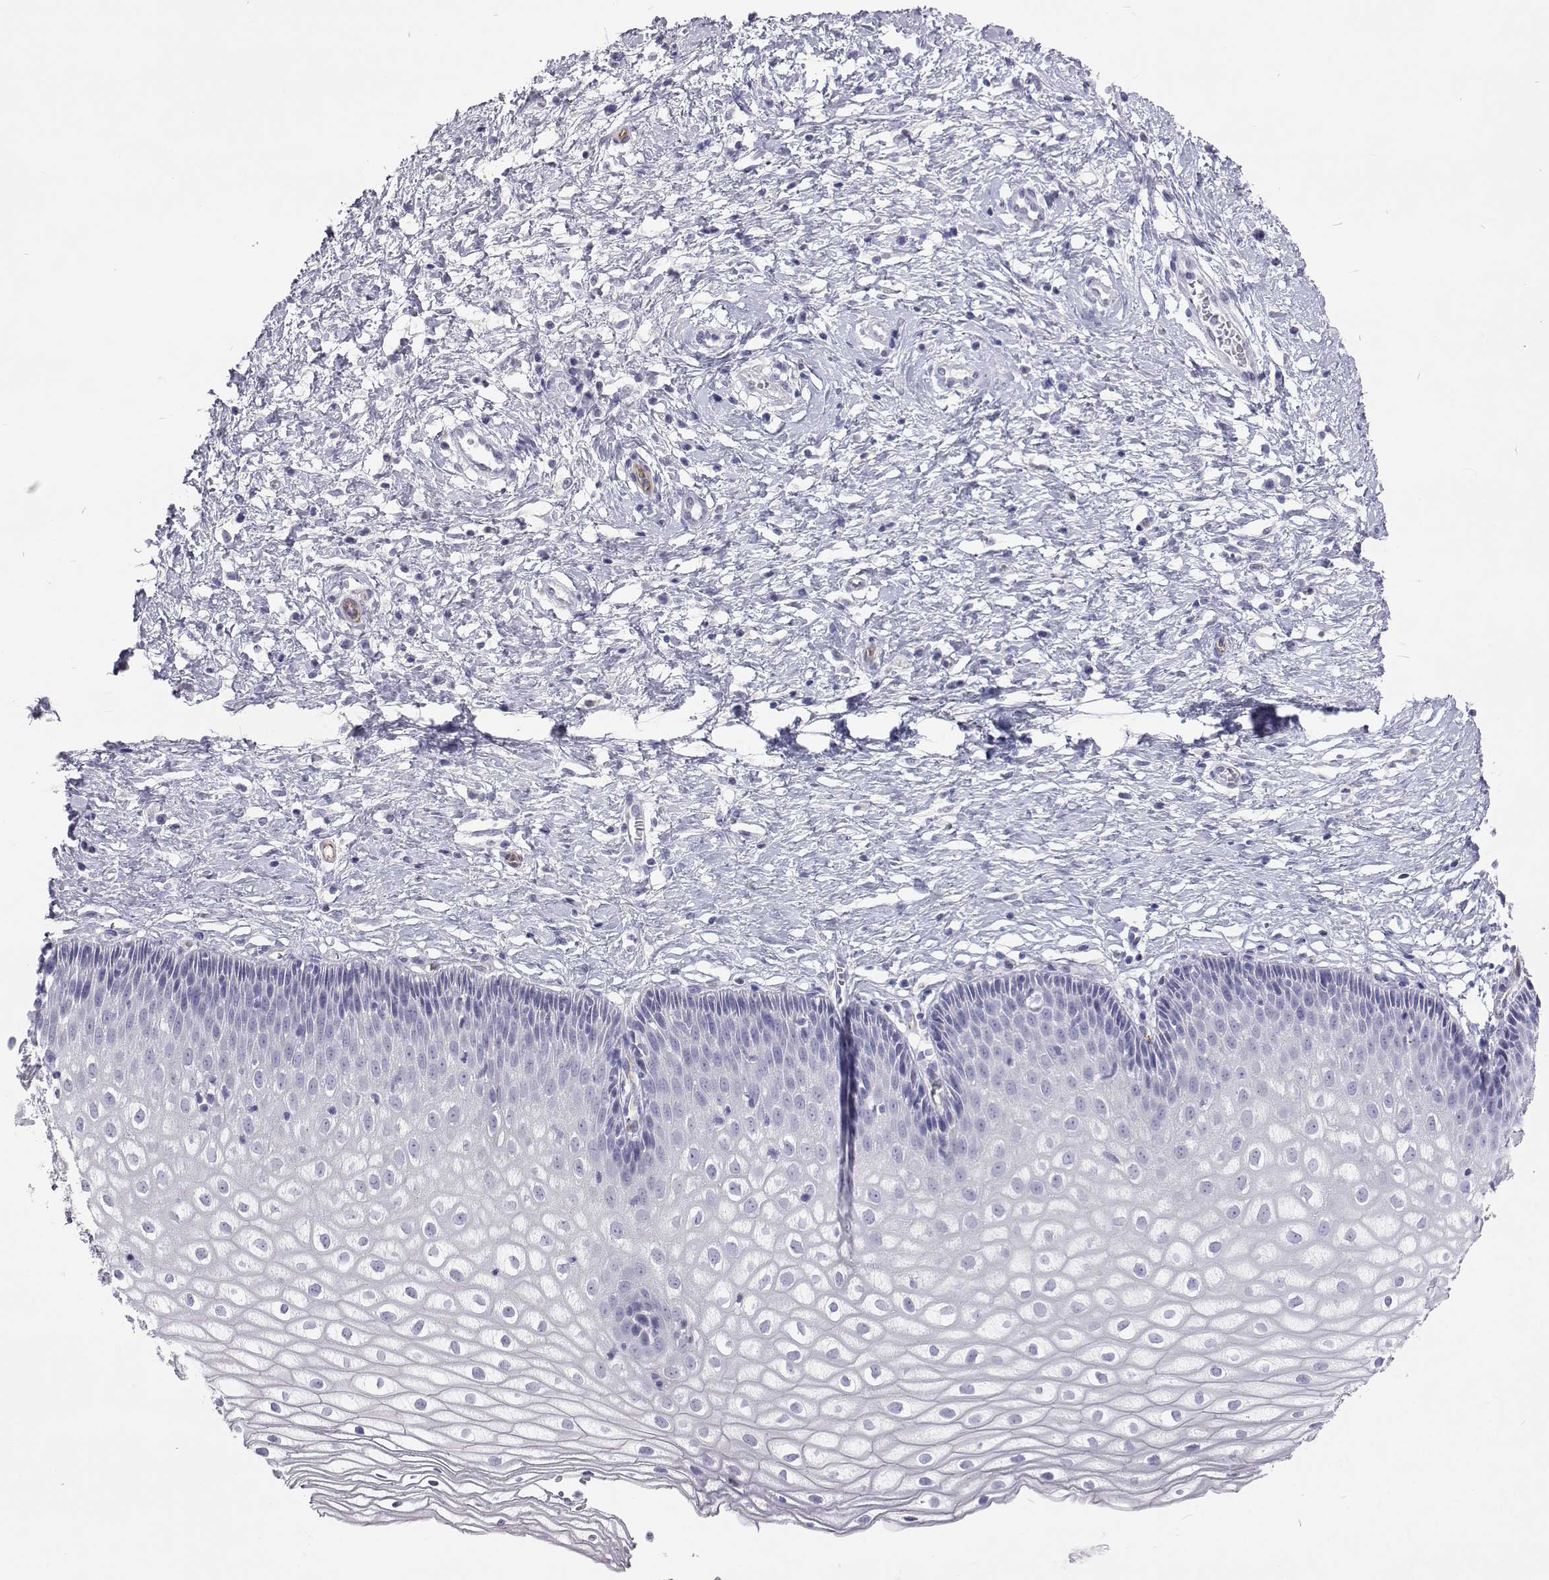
{"staining": {"intensity": "weak", "quantity": "<25%", "location": "nuclear"}, "tissue": "cervix", "cell_type": "Glandular cells", "image_type": "normal", "snomed": [{"axis": "morphology", "description": "Normal tissue, NOS"}, {"axis": "topography", "description": "Cervix"}], "caption": "This is an immunohistochemistry image of unremarkable cervix. There is no positivity in glandular cells.", "gene": "GALM", "patient": {"sex": "female", "age": 36}}